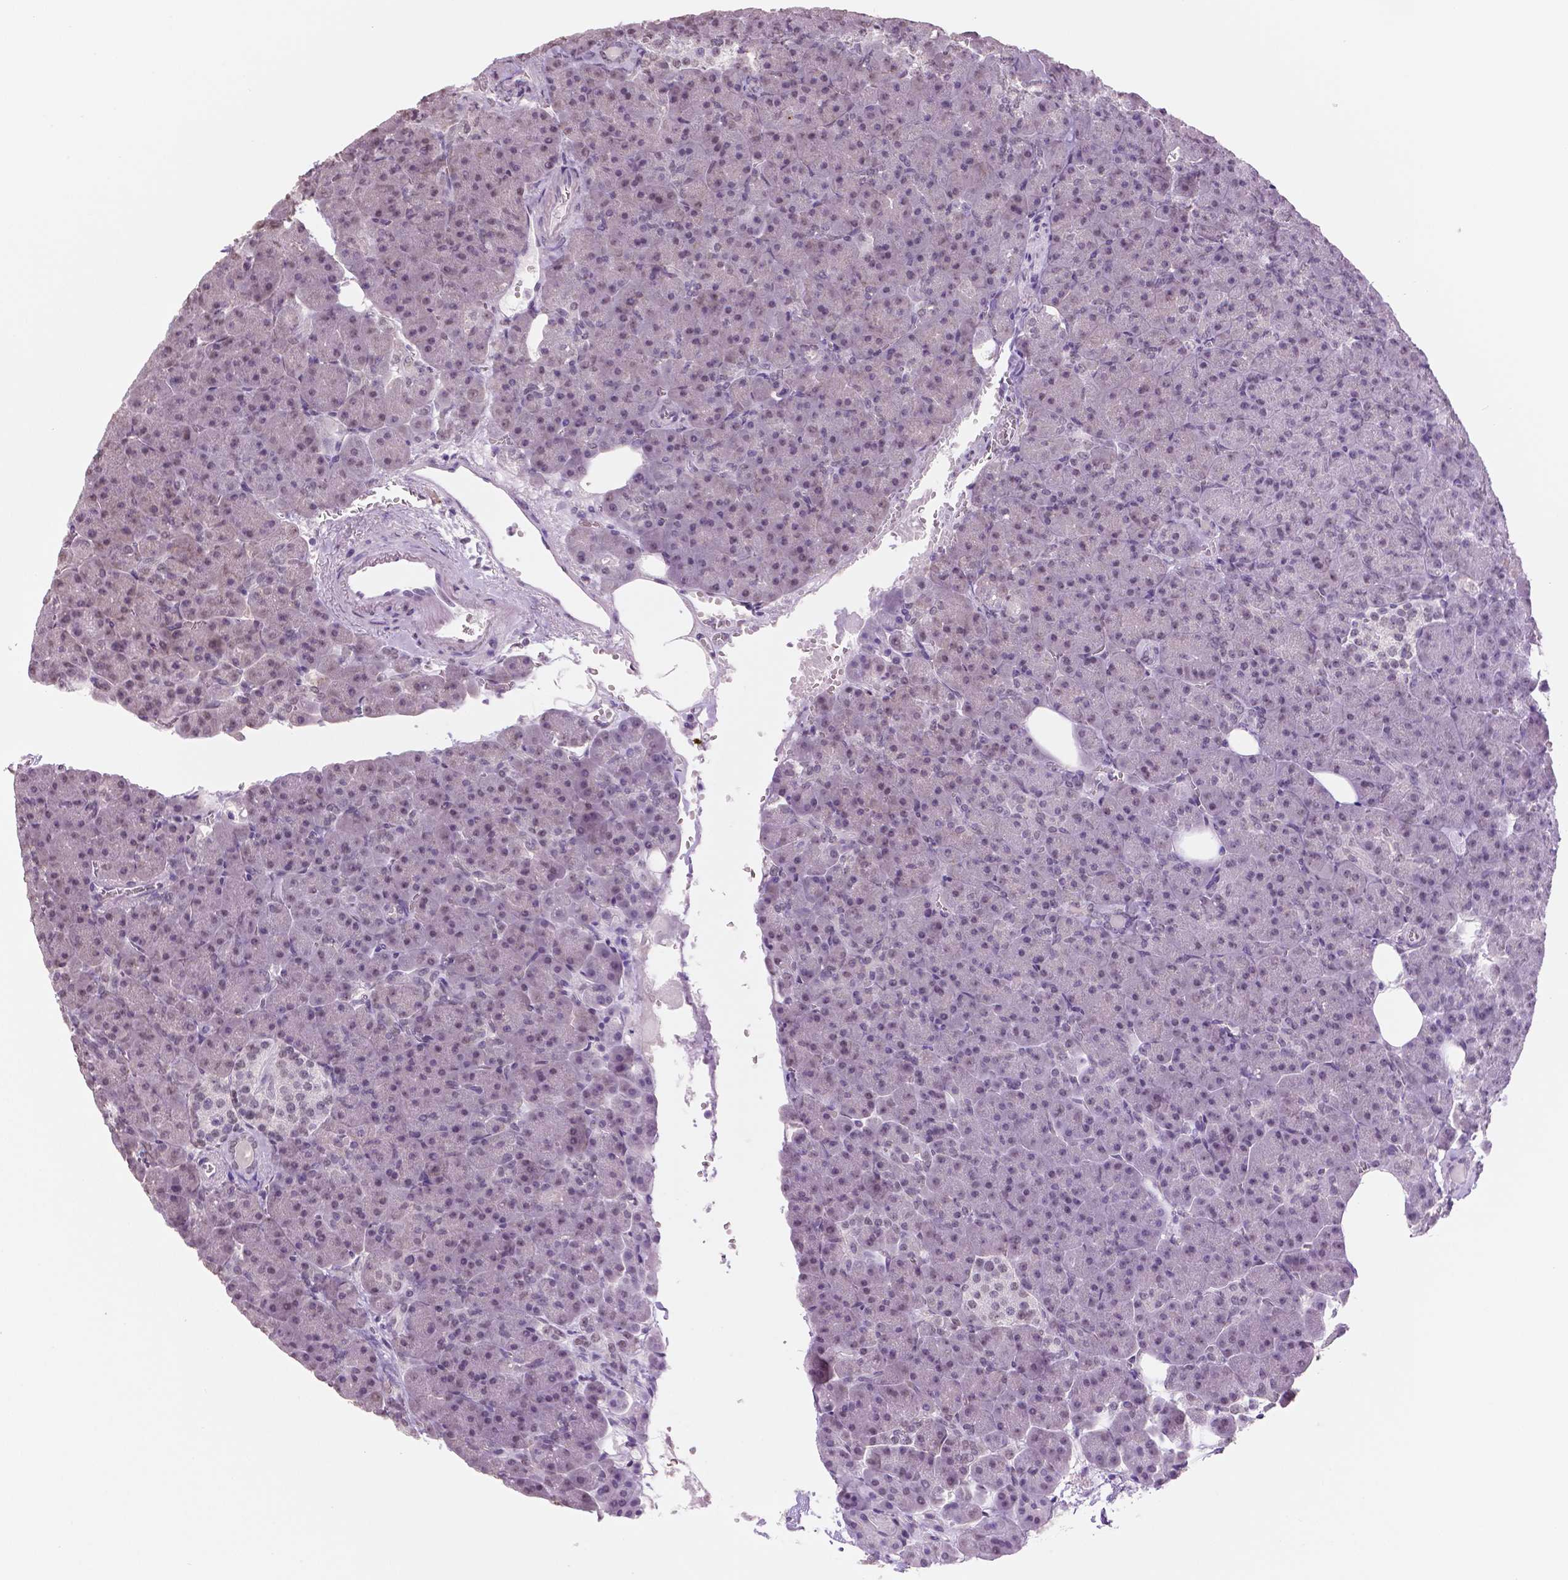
{"staining": {"intensity": "weak", "quantity": "<25%", "location": "nuclear"}, "tissue": "pancreas", "cell_type": "Exocrine glandular cells", "image_type": "normal", "snomed": [{"axis": "morphology", "description": "Normal tissue, NOS"}, {"axis": "topography", "description": "Pancreas"}], "caption": "IHC micrograph of normal human pancreas stained for a protein (brown), which demonstrates no staining in exocrine glandular cells. (Brightfield microscopy of DAB immunohistochemistry at high magnification).", "gene": "IGF2BP1", "patient": {"sex": "female", "age": 74}}